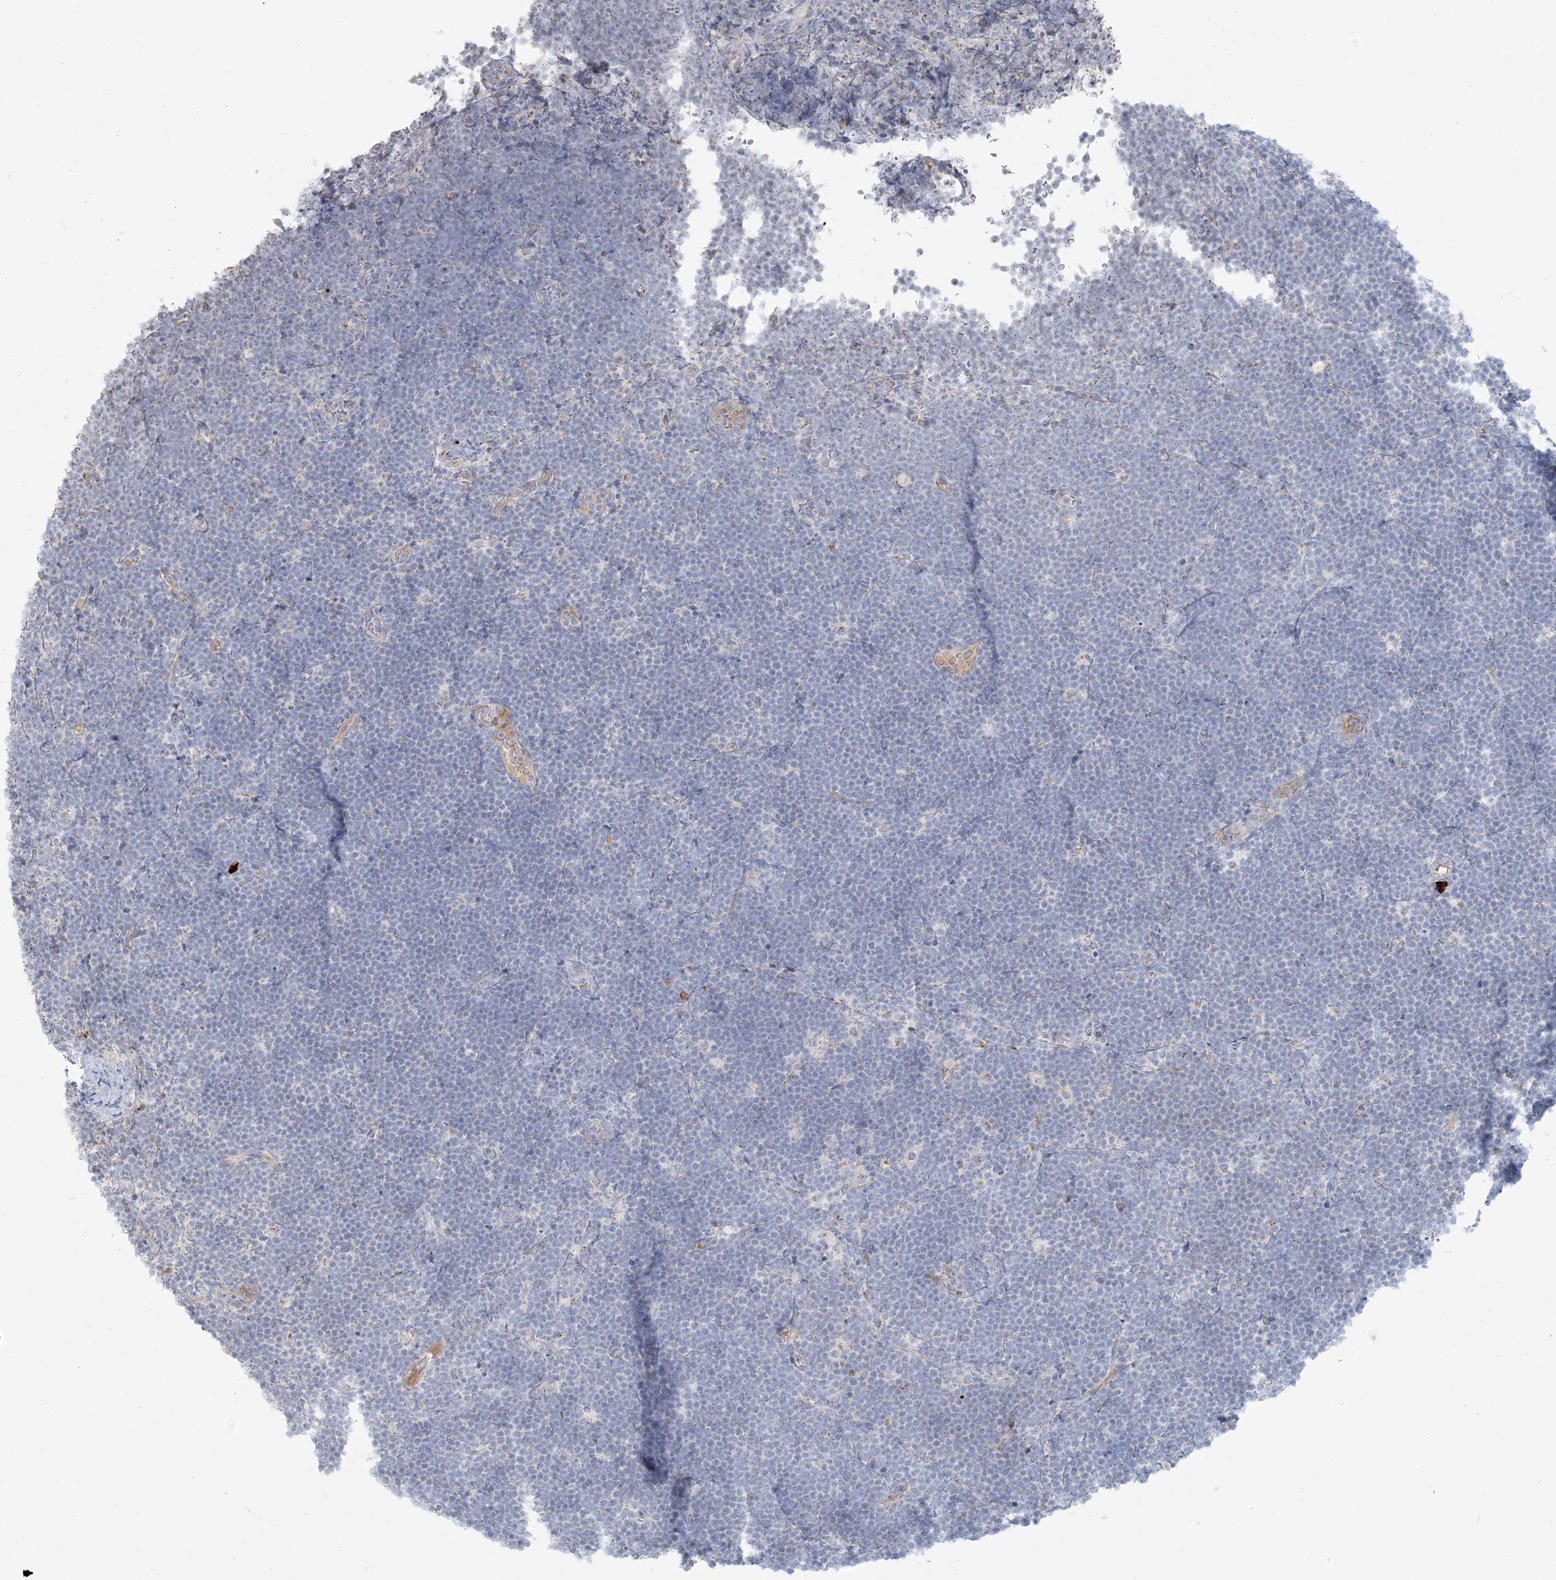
{"staining": {"intensity": "negative", "quantity": "none", "location": "none"}, "tissue": "lymphoma", "cell_type": "Tumor cells", "image_type": "cancer", "snomed": [{"axis": "morphology", "description": "Malignant lymphoma, non-Hodgkin's type, High grade"}, {"axis": "topography", "description": "Lymph node"}], "caption": "This is an IHC photomicrograph of human lymphoma. There is no expression in tumor cells.", "gene": "SCML1", "patient": {"sex": "male", "age": 13}}